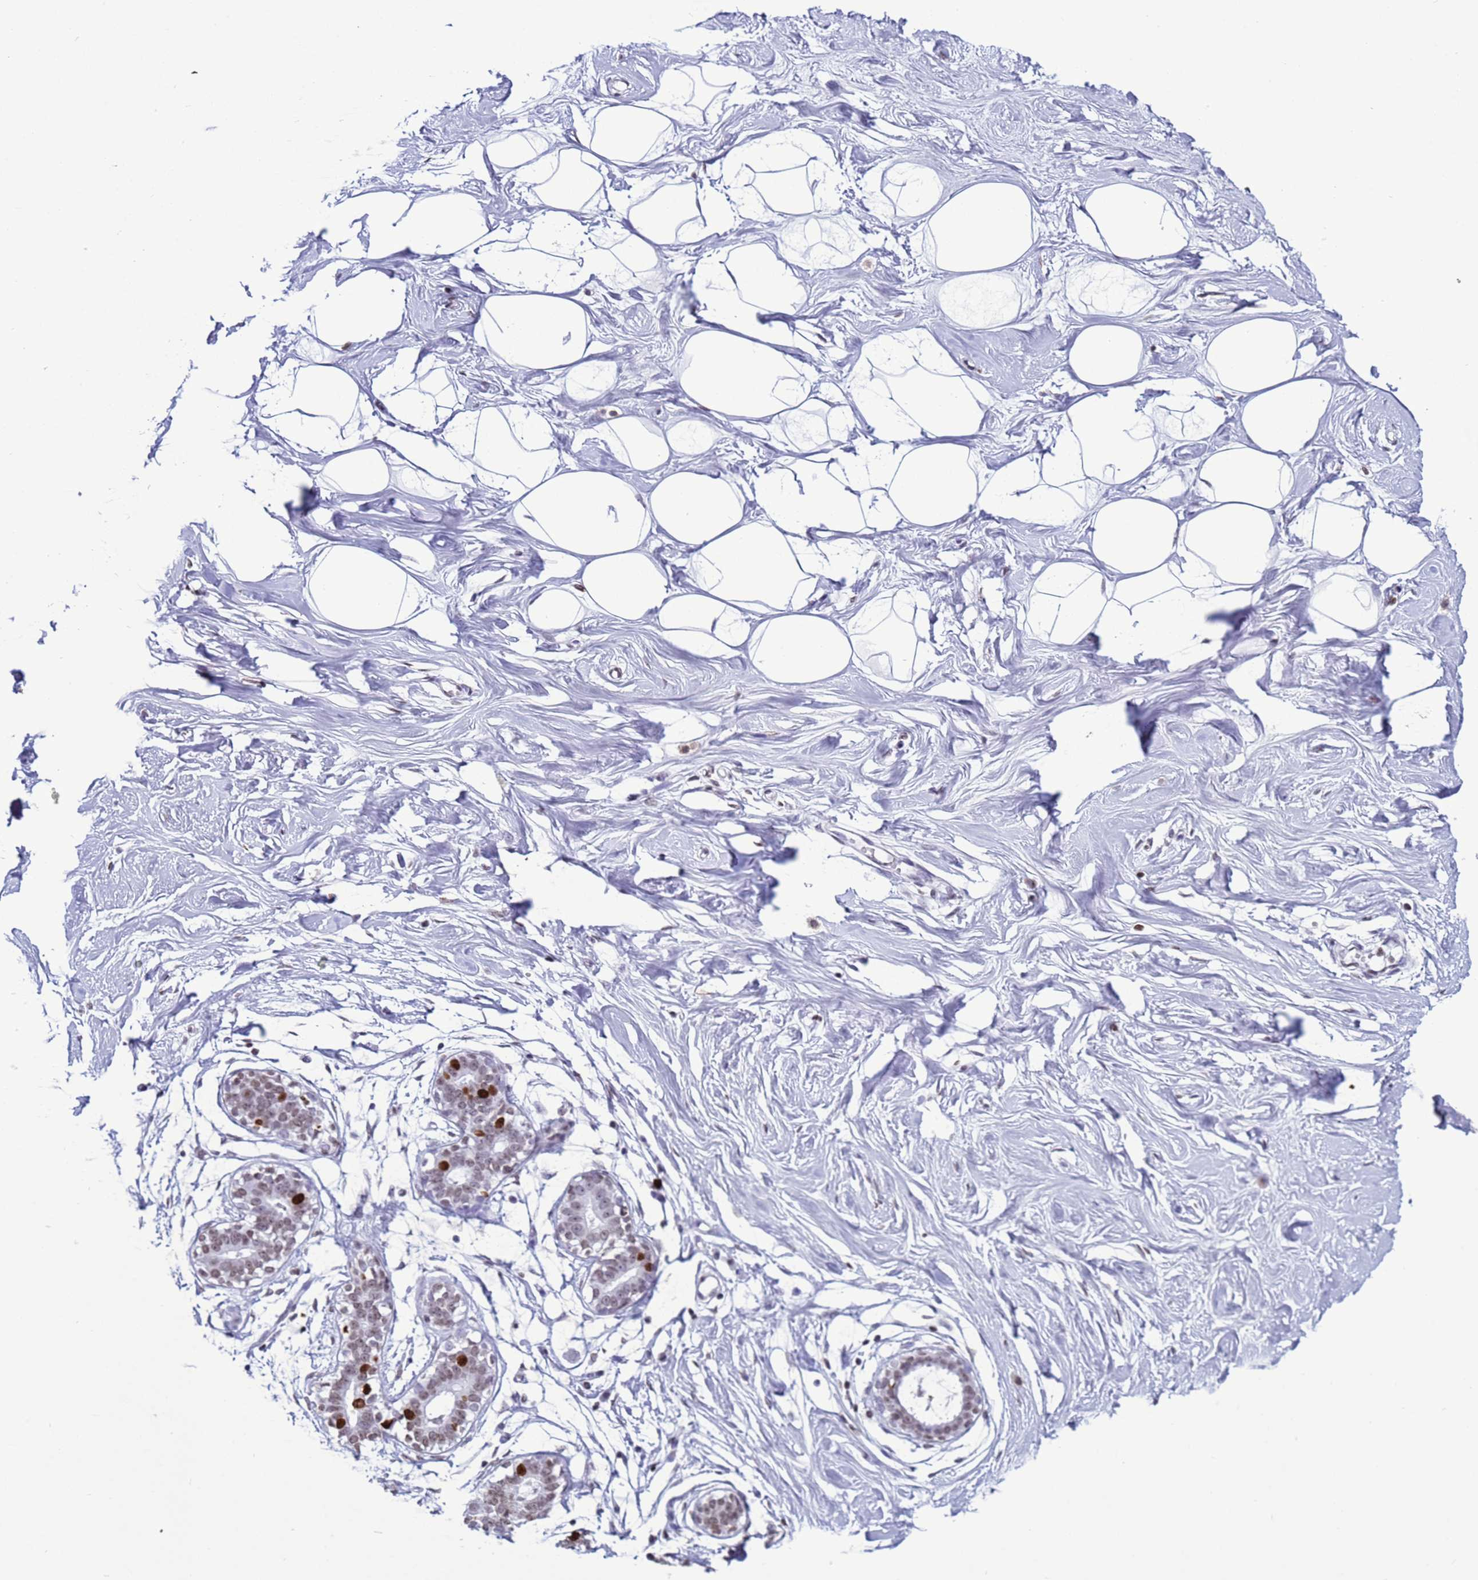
{"staining": {"intensity": "negative", "quantity": "none", "location": "none"}, "tissue": "breast", "cell_type": "Adipocytes", "image_type": "normal", "snomed": [{"axis": "morphology", "description": "Normal tissue, NOS"}, {"axis": "morphology", "description": "Adenoma, NOS"}, {"axis": "topography", "description": "Breast"}], "caption": "High magnification brightfield microscopy of benign breast stained with DAB (brown) and counterstained with hematoxylin (blue): adipocytes show no significant expression. (Stains: DAB (3,3'-diaminobenzidine) immunohistochemistry with hematoxylin counter stain, Microscopy: brightfield microscopy at high magnification).", "gene": "H4C11", "patient": {"sex": "female", "age": 23}}